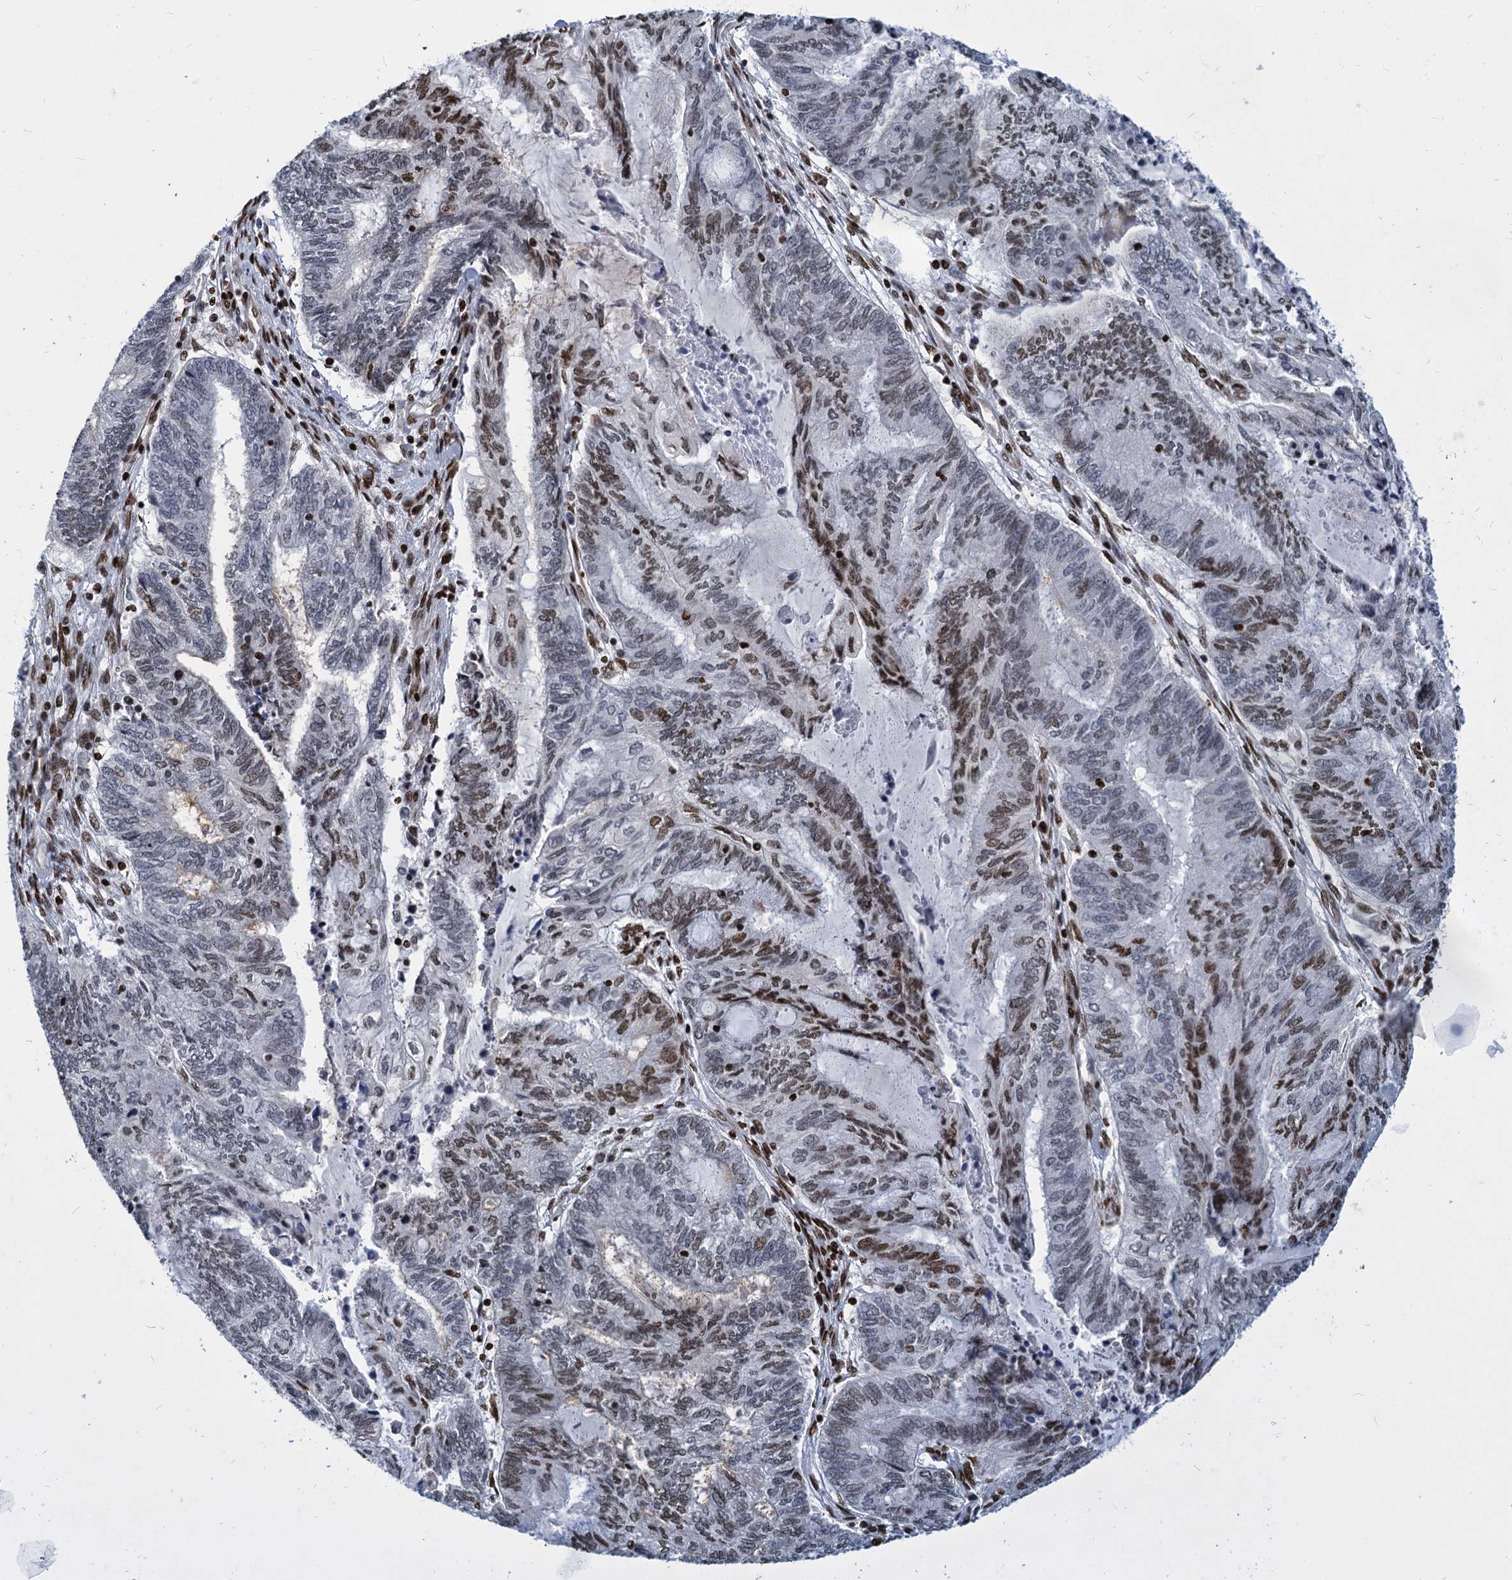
{"staining": {"intensity": "moderate", "quantity": "<25%", "location": "nuclear"}, "tissue": "endometrial cancer", "cell_type": "Tumor cells", "image_type": "cancer", "snomed": [{"axis": "morphology", "description": "Adenocarcinoma, NOS"}, {"axis": "topography", "description": "Uterus"}, {"axis": "topography", "description": "Endometrium"}], "caption": "A photomicrograph of adenocarcinoma (endometrial) stained for a protein reveals moderate nuclear brown staining in tumor cells. (Stains: DAB in brown, nuclei in blue, Microscopy: brightfield microscopy at high magnification).", "gene": "MECP2", "patient": {"sex": "female", "age": 70}}